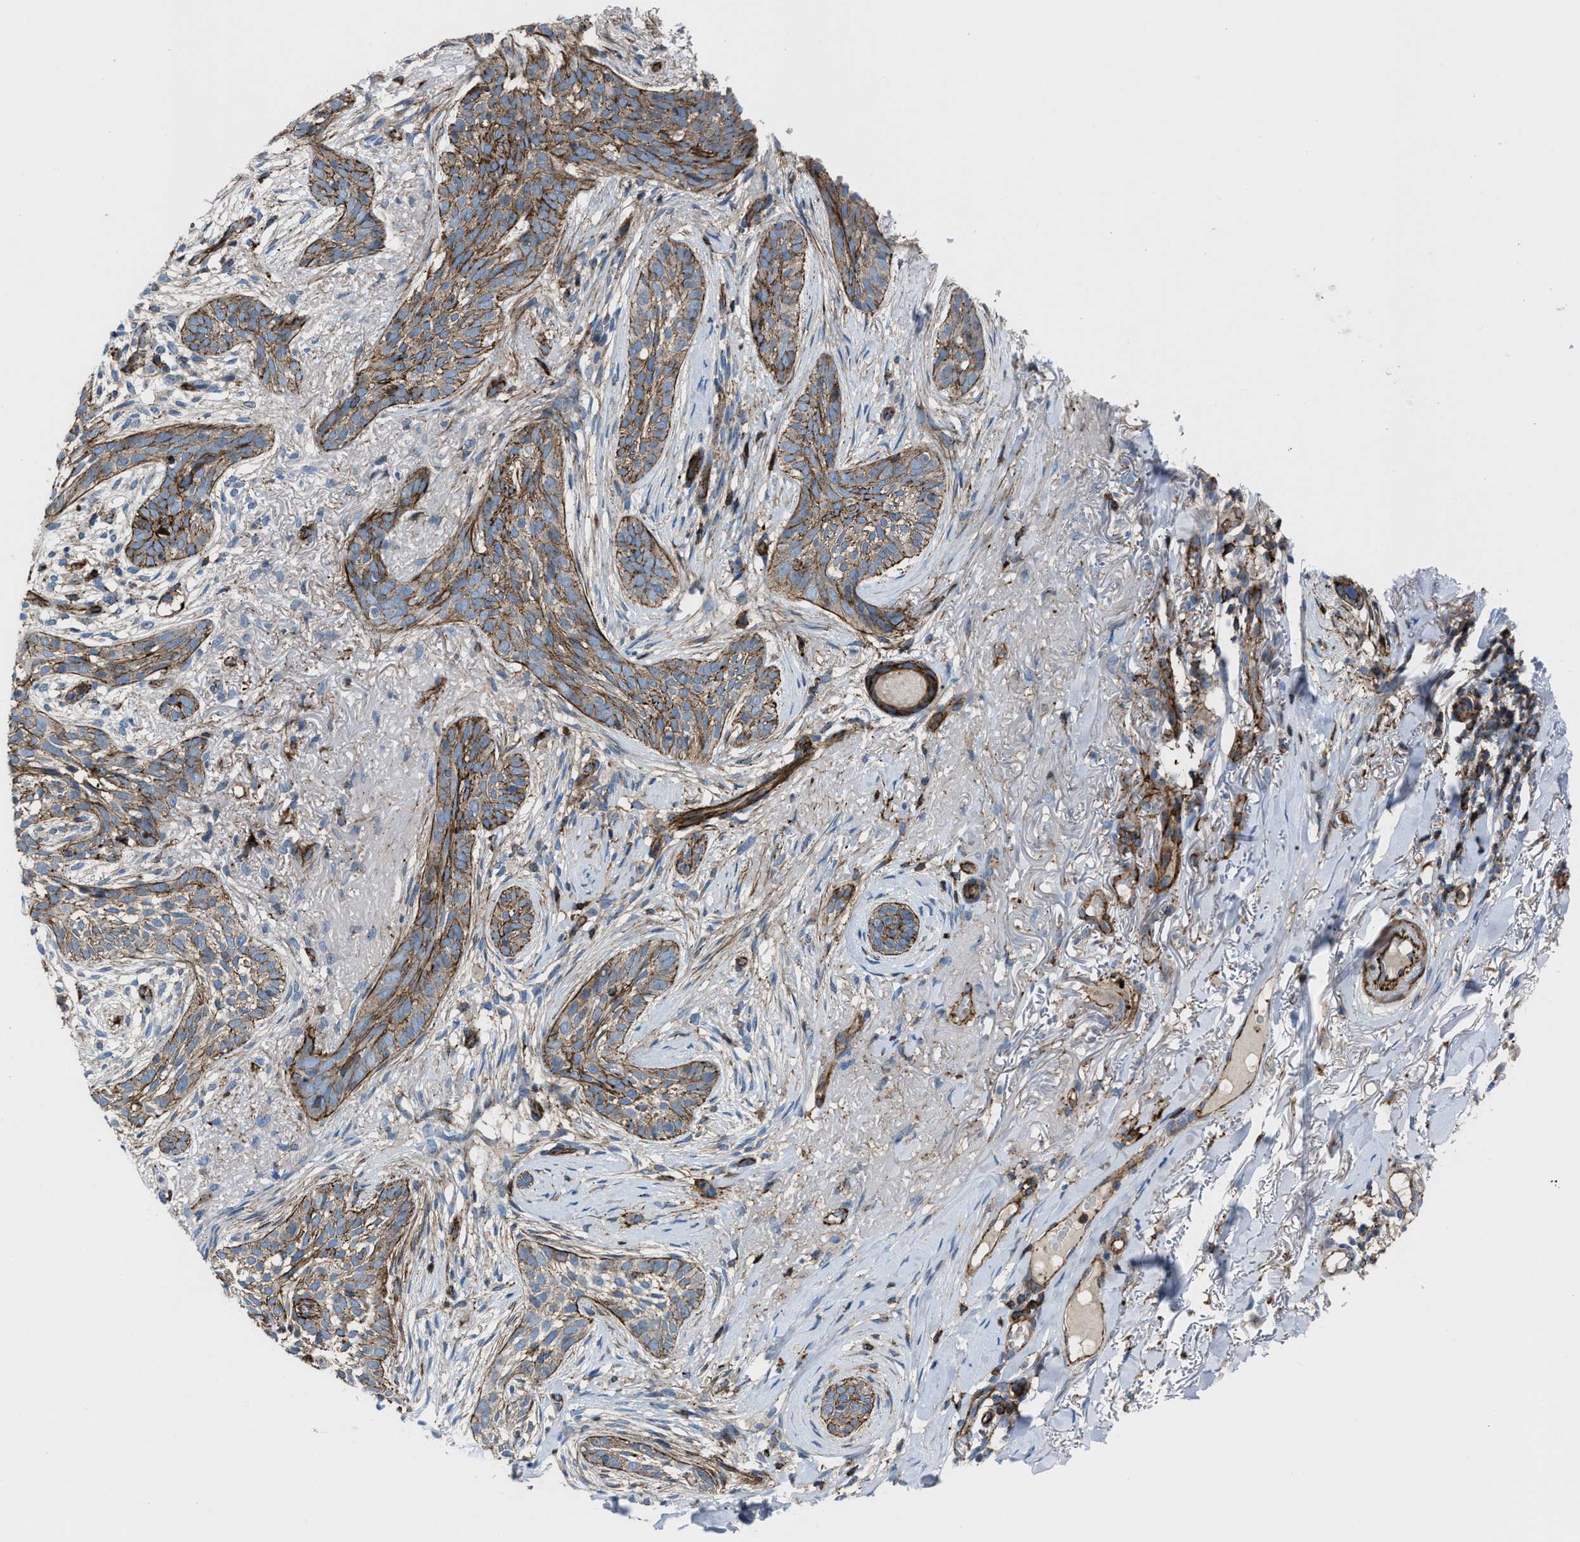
{"staining": {"intensity": "weak", "quantity": ">75%", "location": "cytoplasmic/membranous"}, "tissue": "skin cancer", "cell_type": "Tumor cells", "image_type": "cancer", "snomed": [{"axis": "morphology", "description": "Basal cell carcinoma"}, {"axis": "topography", "description": "Skin"}], "caption": "A low amount of weak cytoplasmic/membranous staining is present in about >75% of tumor cells in skin cancer (basal cell carcinoma) tissue.", "gene": "AGPAT2", "patient": {"sex": "female", "age": 88}}